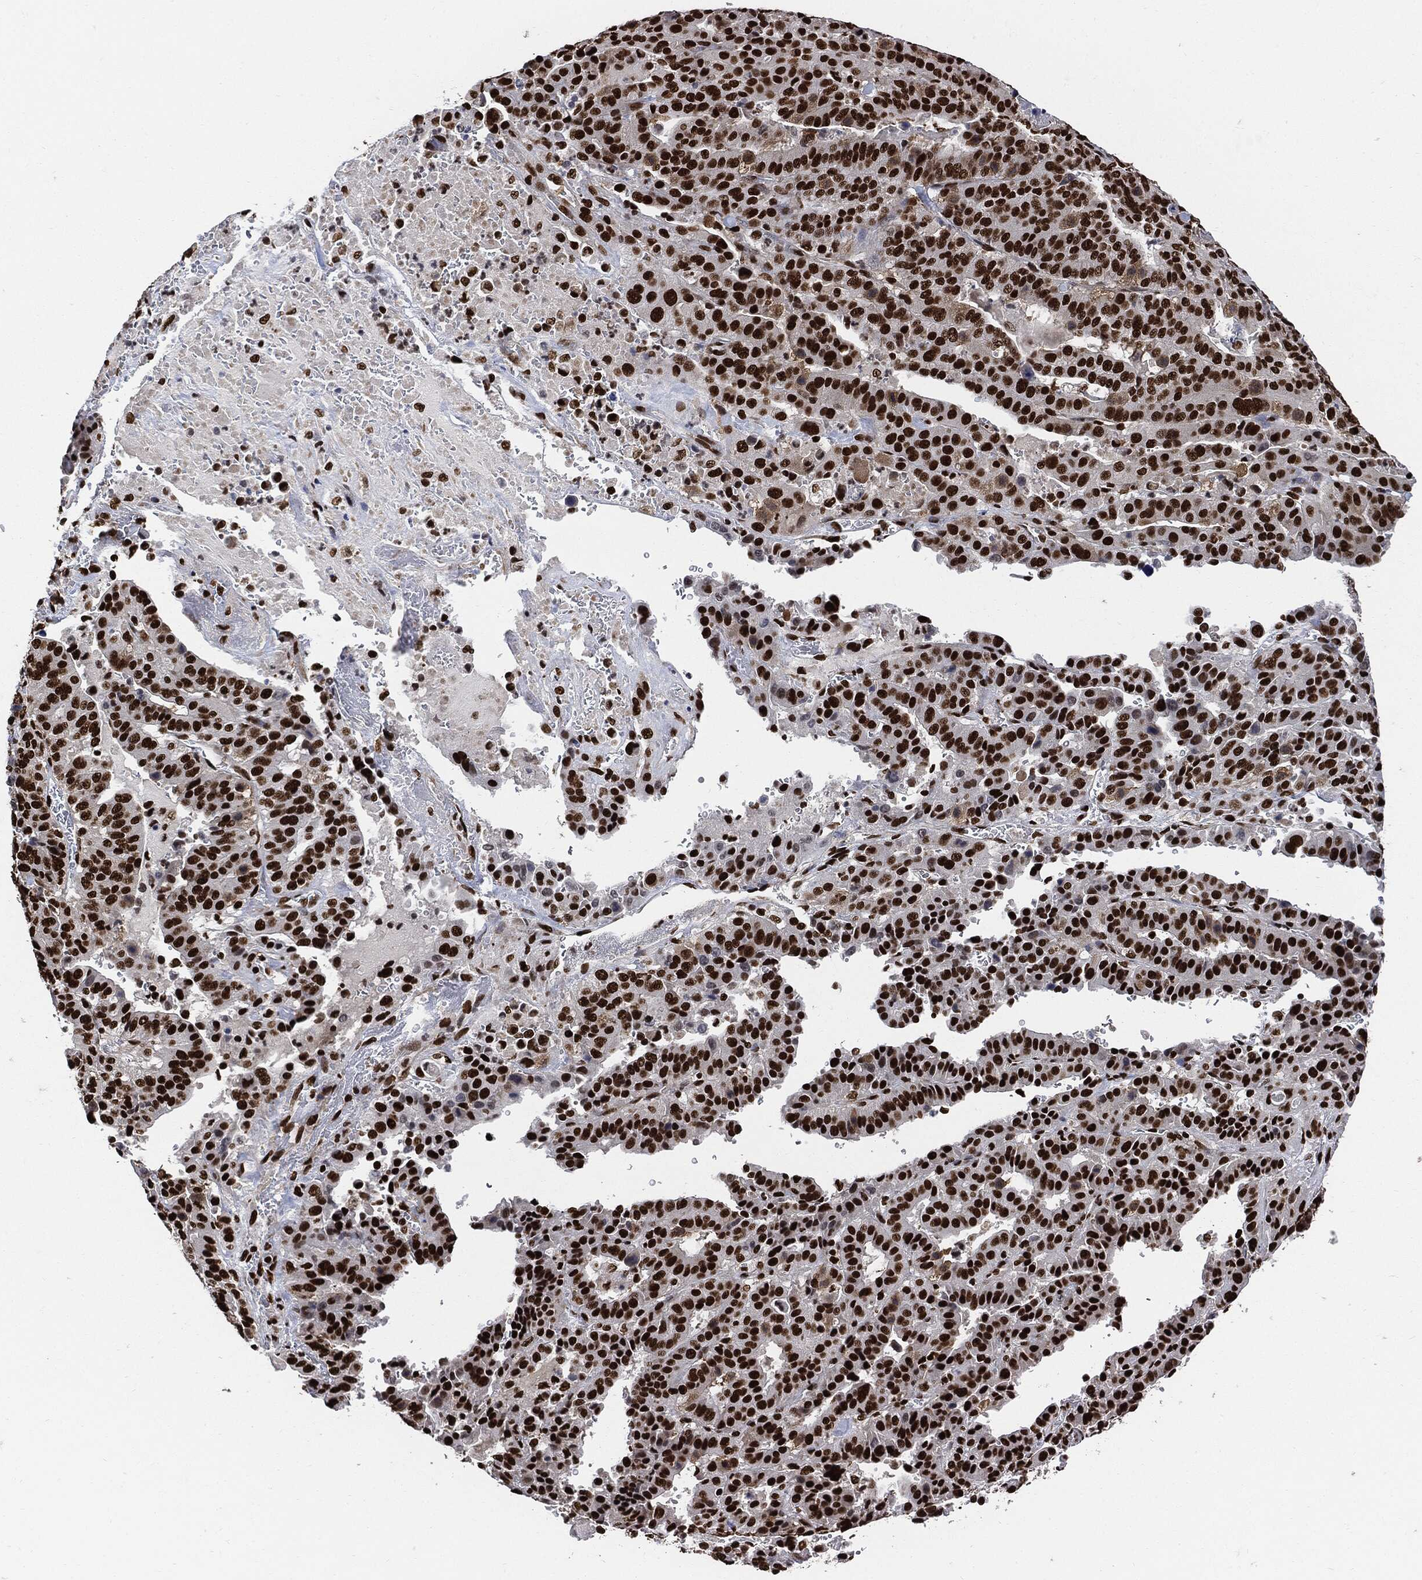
{"staining": {"intensity": "strong", "quantity": ">75%", "location": "nuclear"}, "tissue": "stomach cancer", "cell_type": "Tumor cells", "image_type": "cancer", "snomed": [{"axis": "morphology", "description": "Adenocarcinoma, NOS"}, {"axis": "topography", "description": "Stomach"}], "caption": "This is an image of immunohistochemistry staining of stomach adenocarcinoma, which shows strong expression in the nuclear of tumor cells.", "gene": "RECQL", "patient": {"sex": "male", "age": 48}}